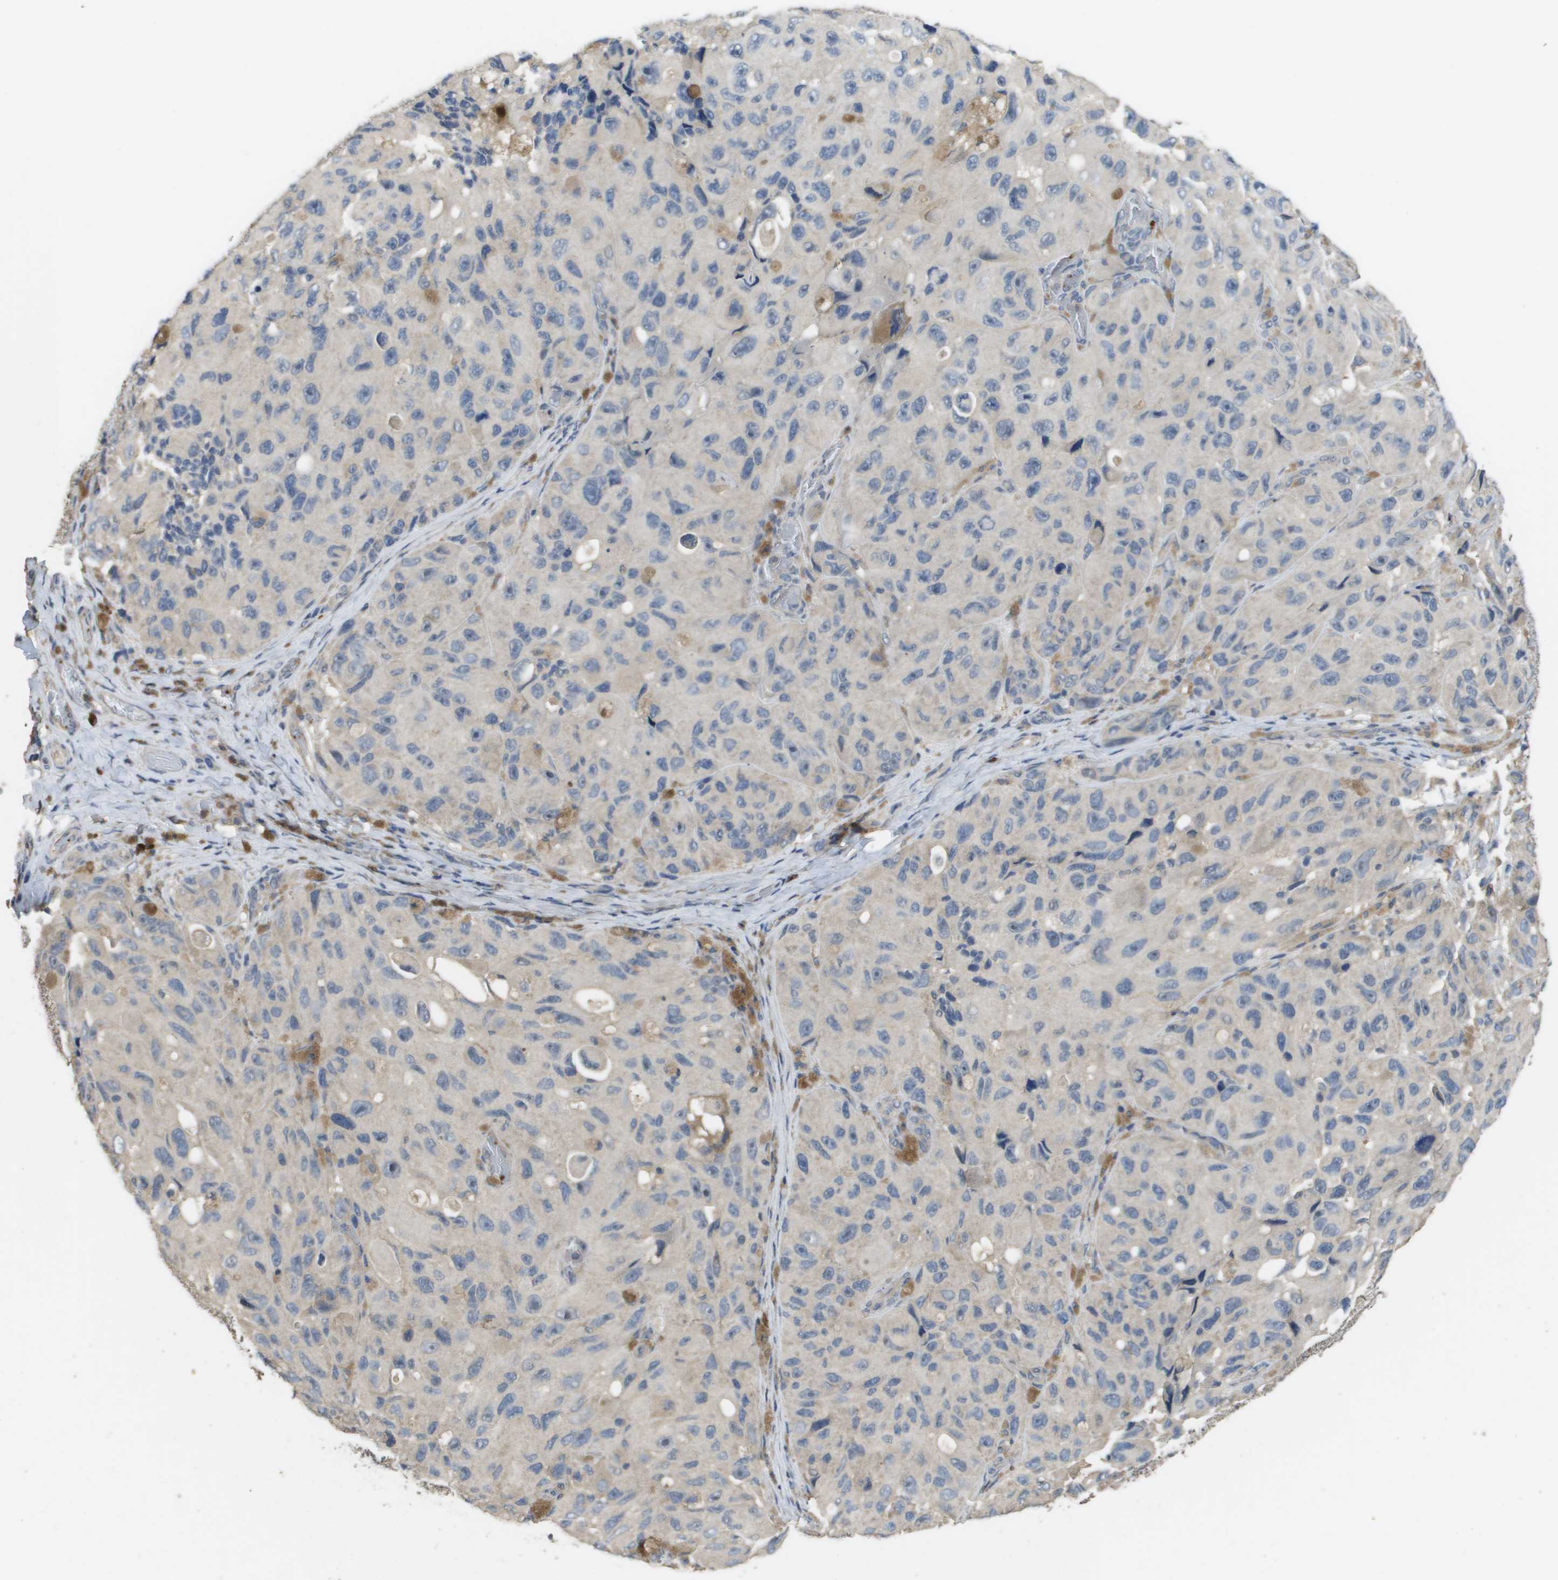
{"staining": {"intensity": "negative", "quantity": "none", "location": "none"}, "tissue": "melanoma", "cell_type": "Tumor cells", "image_type": "cancer", "snomed": [{"axis": "morphology", "description": "Malignant melanoma, NOS"}, {"axis": "topography", "description": "Skin"}], "caption": "DAB immunohistochemical staining of malignant melanoma shows no significant expression in tumor cells.", "gene": "RAB27B", "patient": {"sex": "female", "age": 73}}